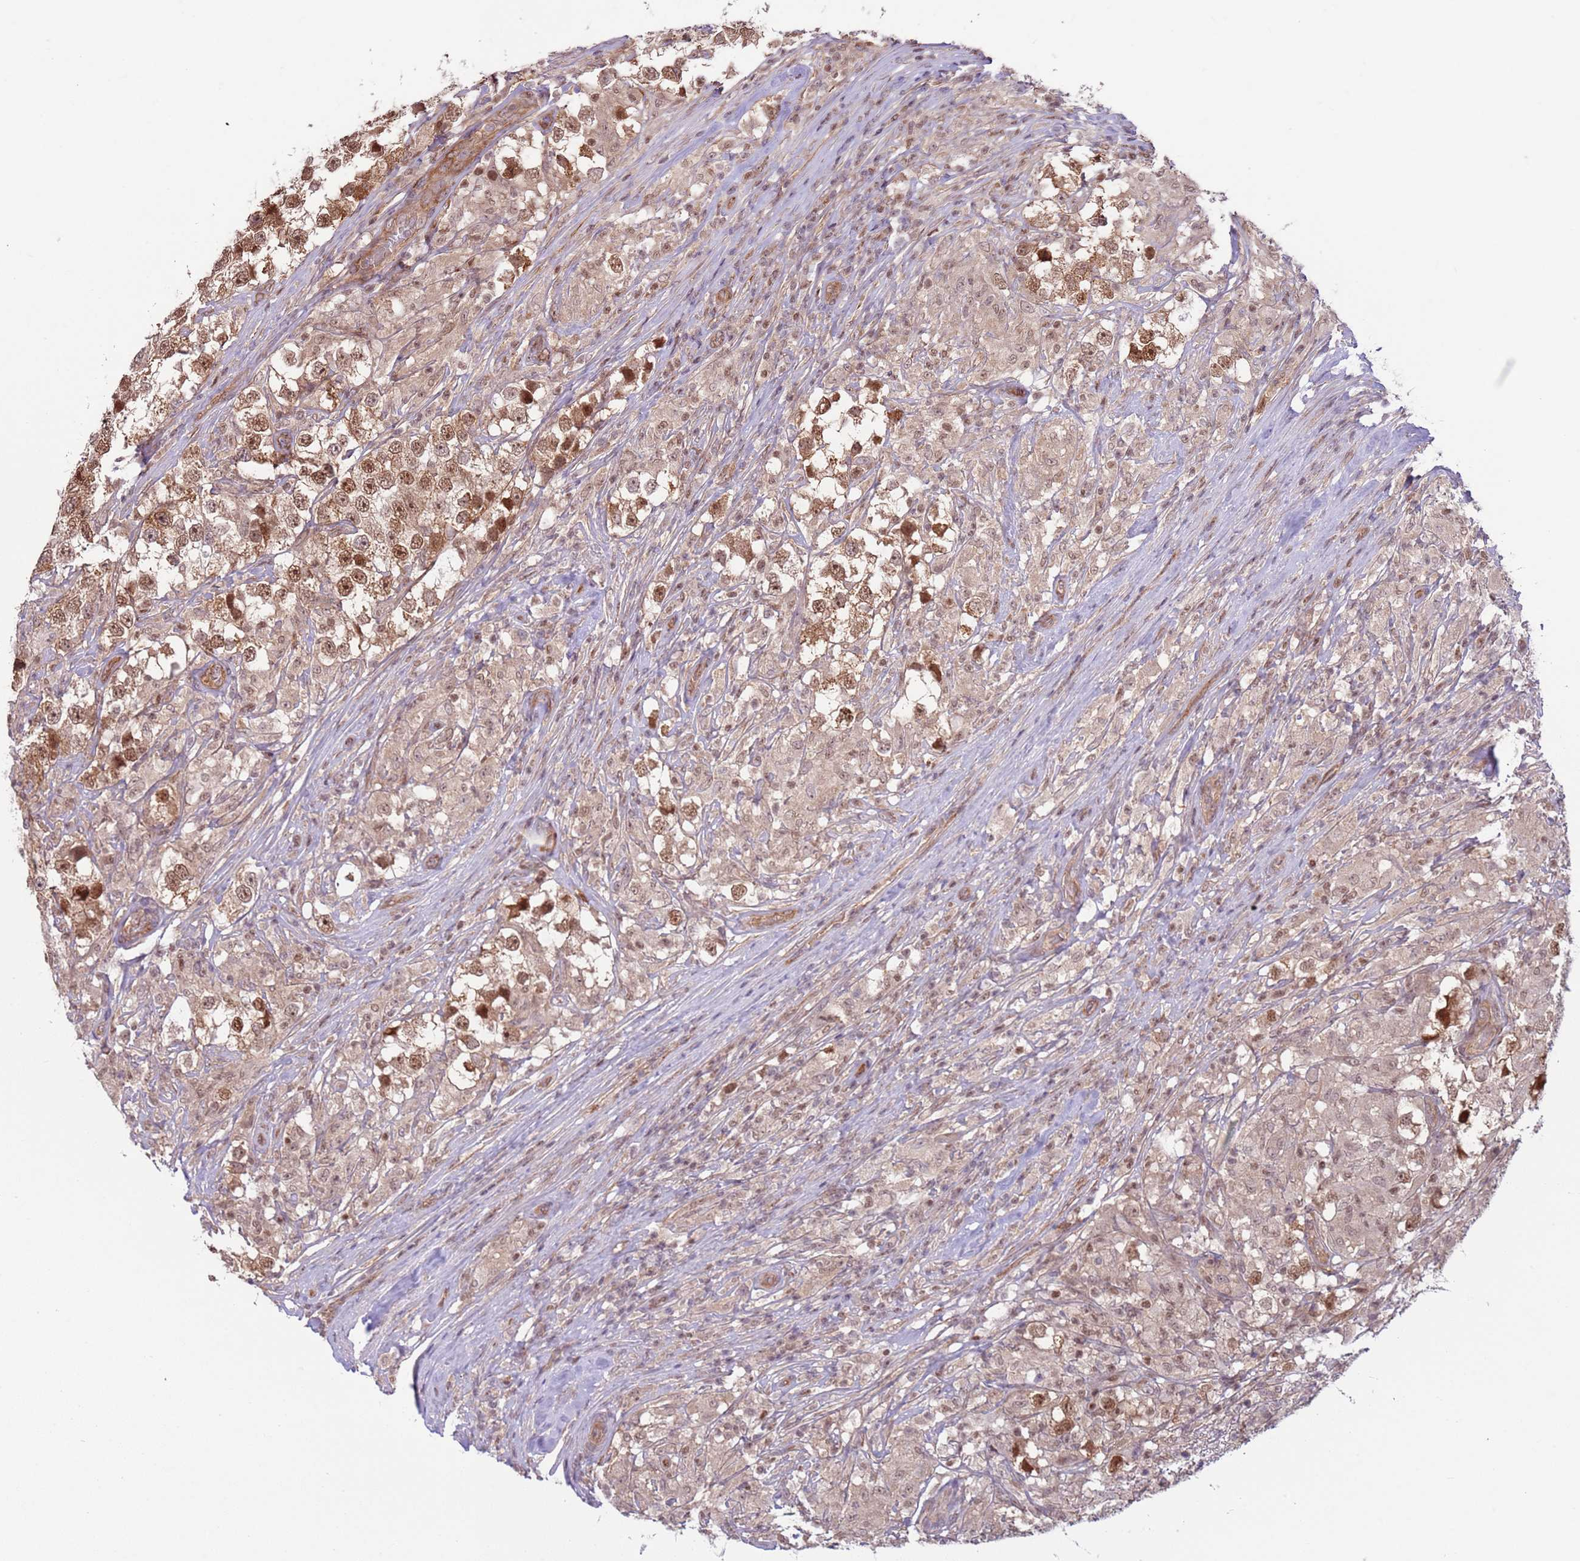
{"staining": {"intensity": "moderate", "quantity": ">75%", "location": "nuclear"}, "tissue": "testis cancer", "cell_type": "Tumor cells", "image_type": "cancer", "snomed": [{"axis": "morphology", "description": "Seminoma, NOS"}, {"axis": "topography", "description": "Testis"}], "caption": "Moderate nuclear positivity for a protein is seen in approximately >75% of tumor cells of testis cancer (seminoma) using IHC.", "gene": "DCAF4", "patient": {"sex": "male", "age": 46}}